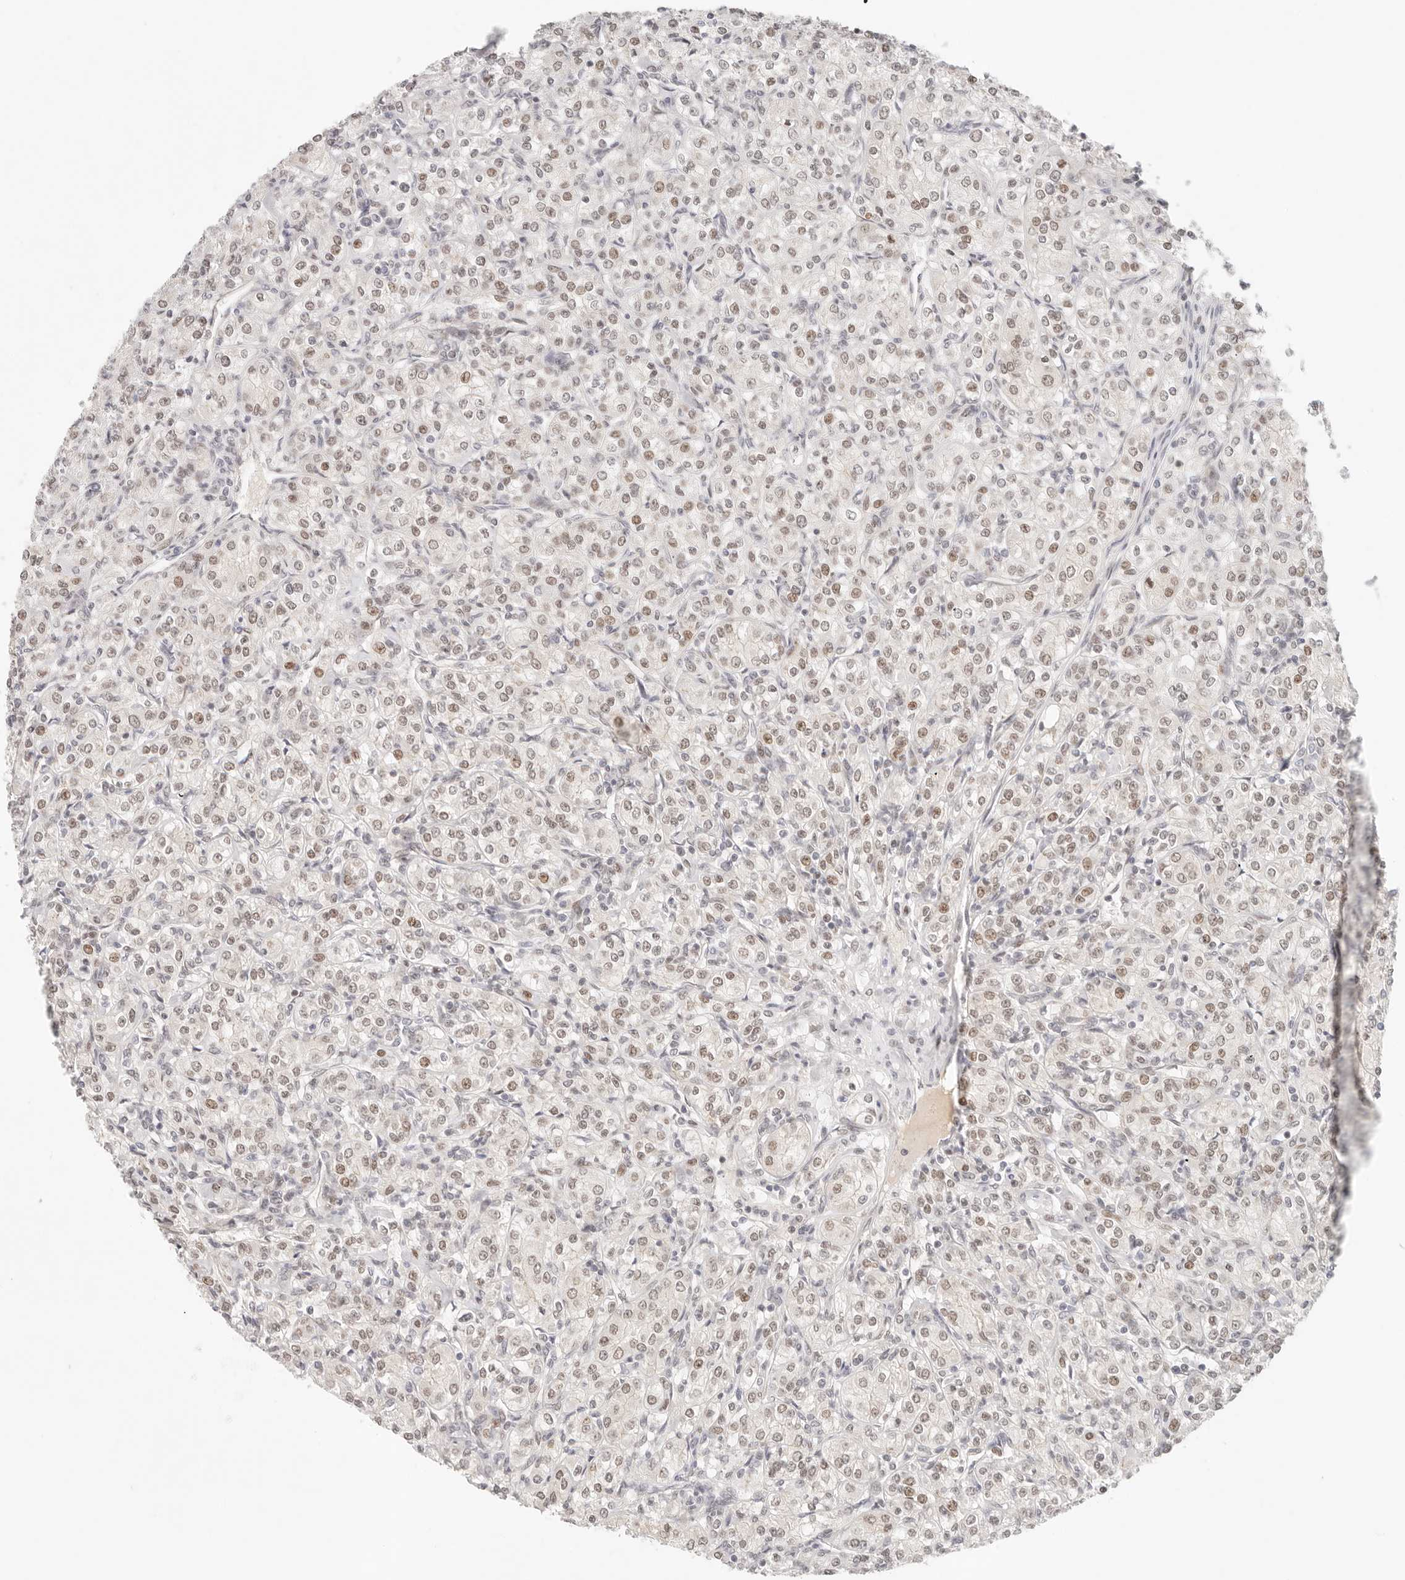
{"staining": {"intensity": "weak", "quantity": "25%-75%", "location": "nuclear"}, "tissue": "renal cancer", "cell_type": "Tumor cells", "image_type": "cancer", "snomed": [{"axis": "morphology", "description": "Adenocarcinoma, NOS"}, {"axis": "topography", "description": "Kidney"}], "caption": "Adenocarcinoma (renal) tissue shows weak nuclear staining in approximately 25%-75% of tumor cells", "gene": "HOXC5", "patient": {"sex": "male", "age": 77}}